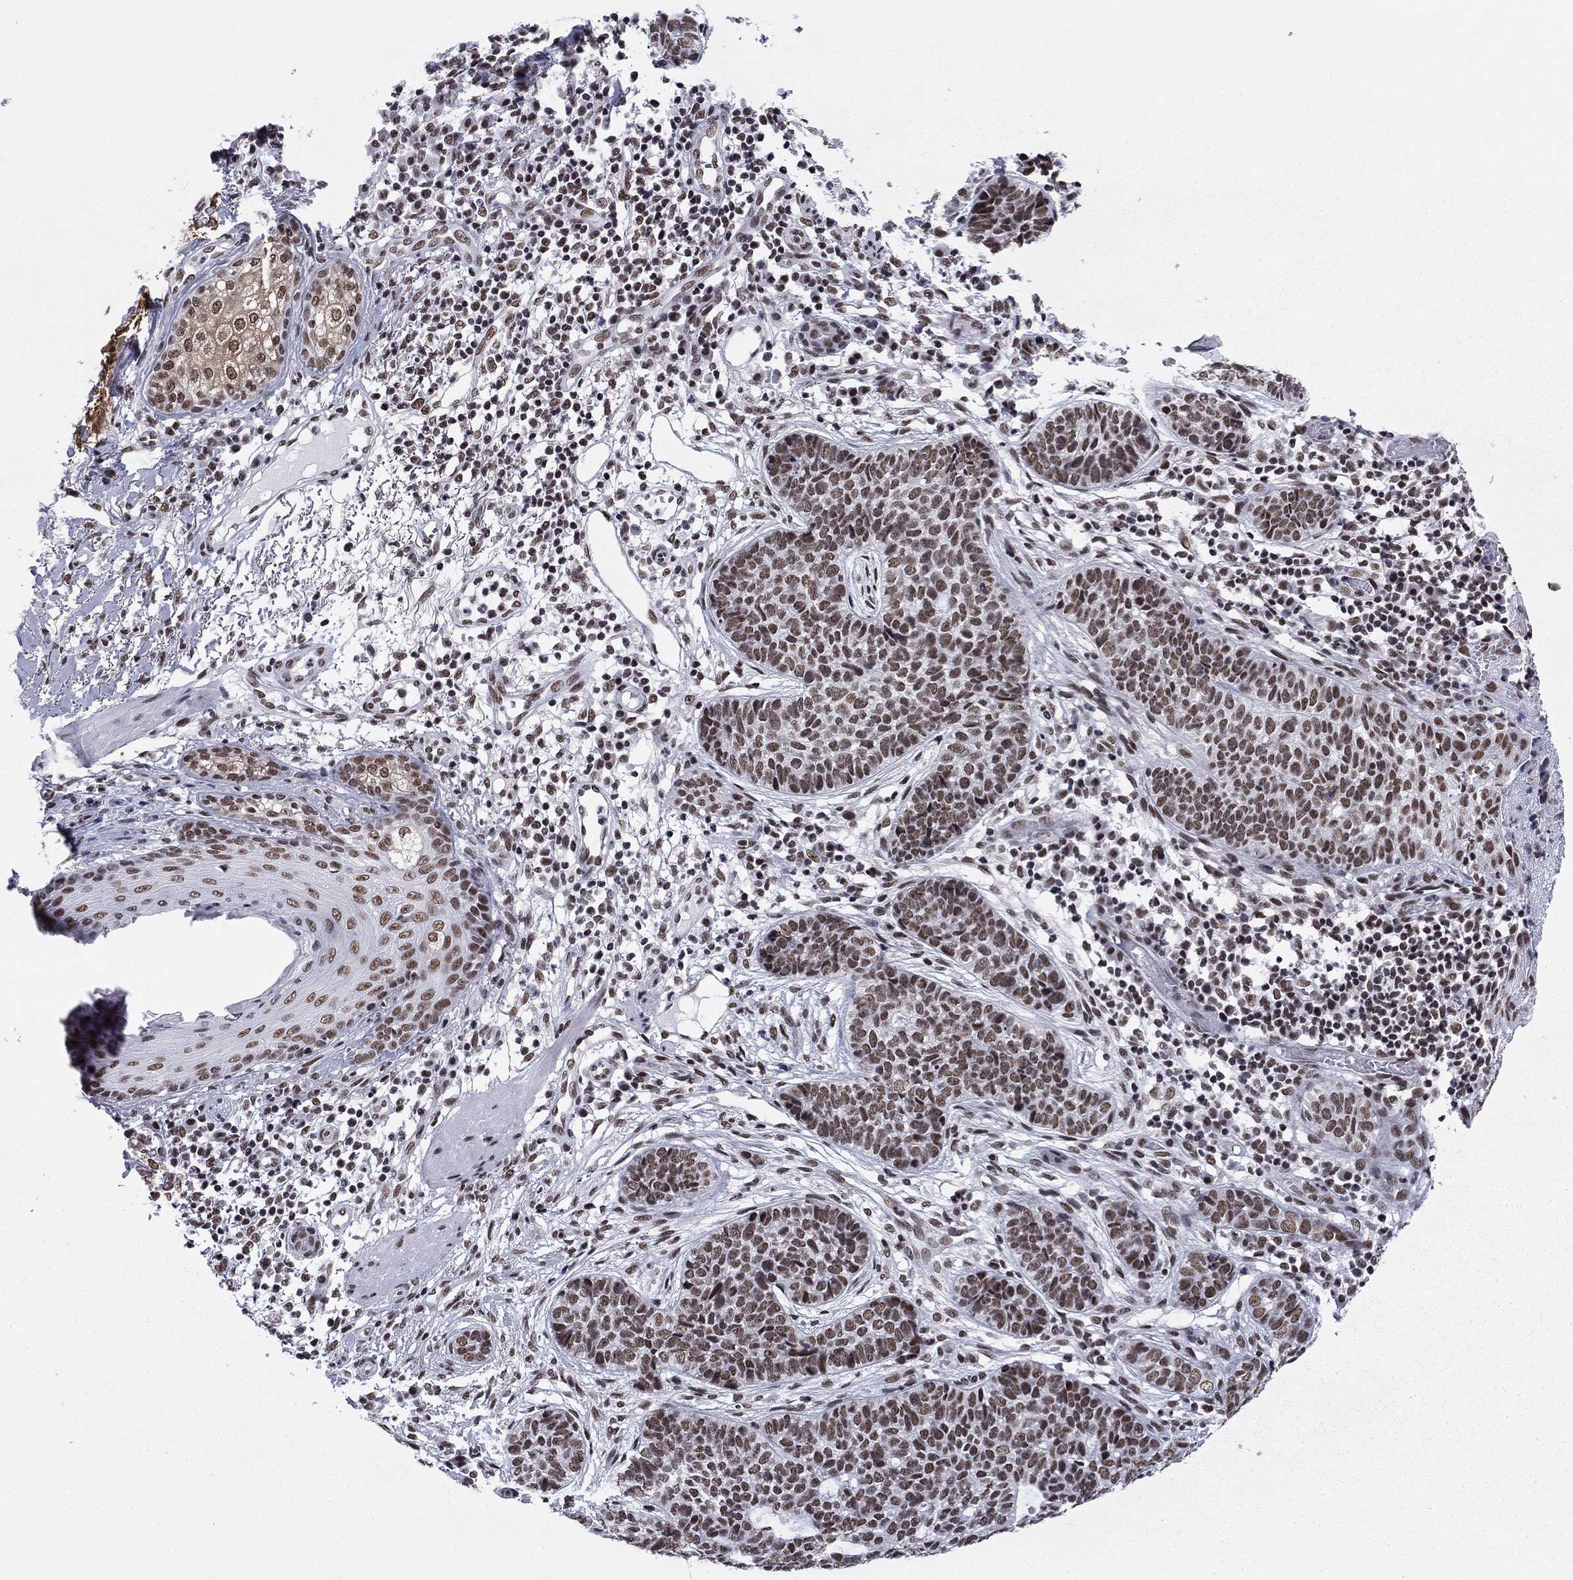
{"staining": {"intensity": "moderate", "quantity": ">75%", "location": "nuclear"}, "tissue": "skin cancer", "cell_type": "Tumor cells", "image_type": "cancer", "snomed": [{"axis": "morphology", "description": "Squamous cell carcinoma, NOS"}, {"axis": "topography", "description": "Skin"}], "caption": "About >75% of tumor cells in squamous cell carcinoma (skin) reveal moderate nuclear protein expression as visualized by brown immunohistochemical staining.", "gene": "ETV5", "patient": {"sex": "male", "age": 88}}